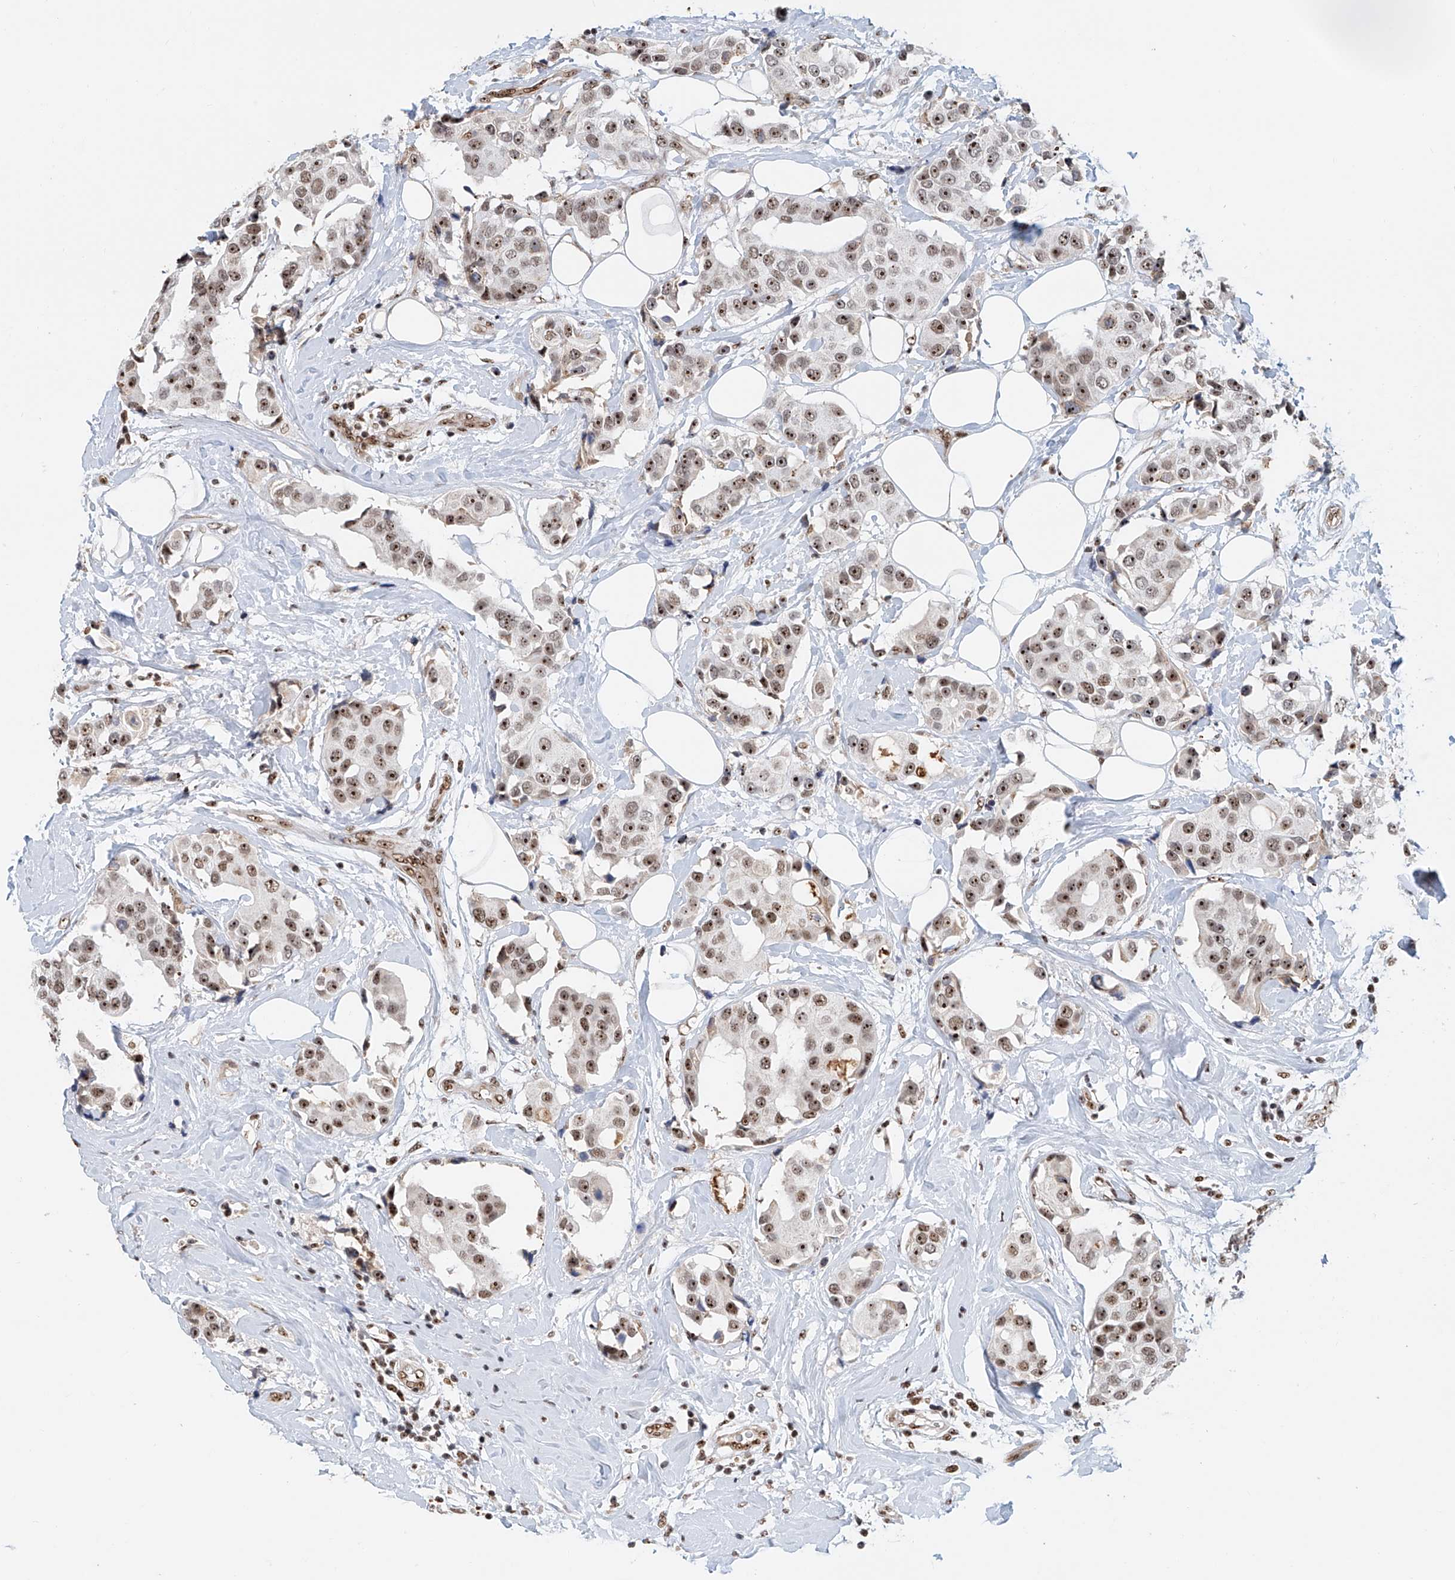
{"staining": {"intensity": "strong", "quantity": ">75%", "location": "nuclear"}, "tissue": "breast cancer", "cell_type": "Tumor cells", "image_type": "cancer", "snomed": [{"axis": "morphology", "description": "Normal tissue, NOS"}, {"axis": "morphology", "description": "Duct carcinoma"}, {"axis": "topography", "description": "Breast"}], "caption": "Human breast intraductal carcinoma stained with a protein marker exhibits strong staining in tumor cells.", "gene": "PRUNE2", "patient": {"sex": "female", "age": 39}}